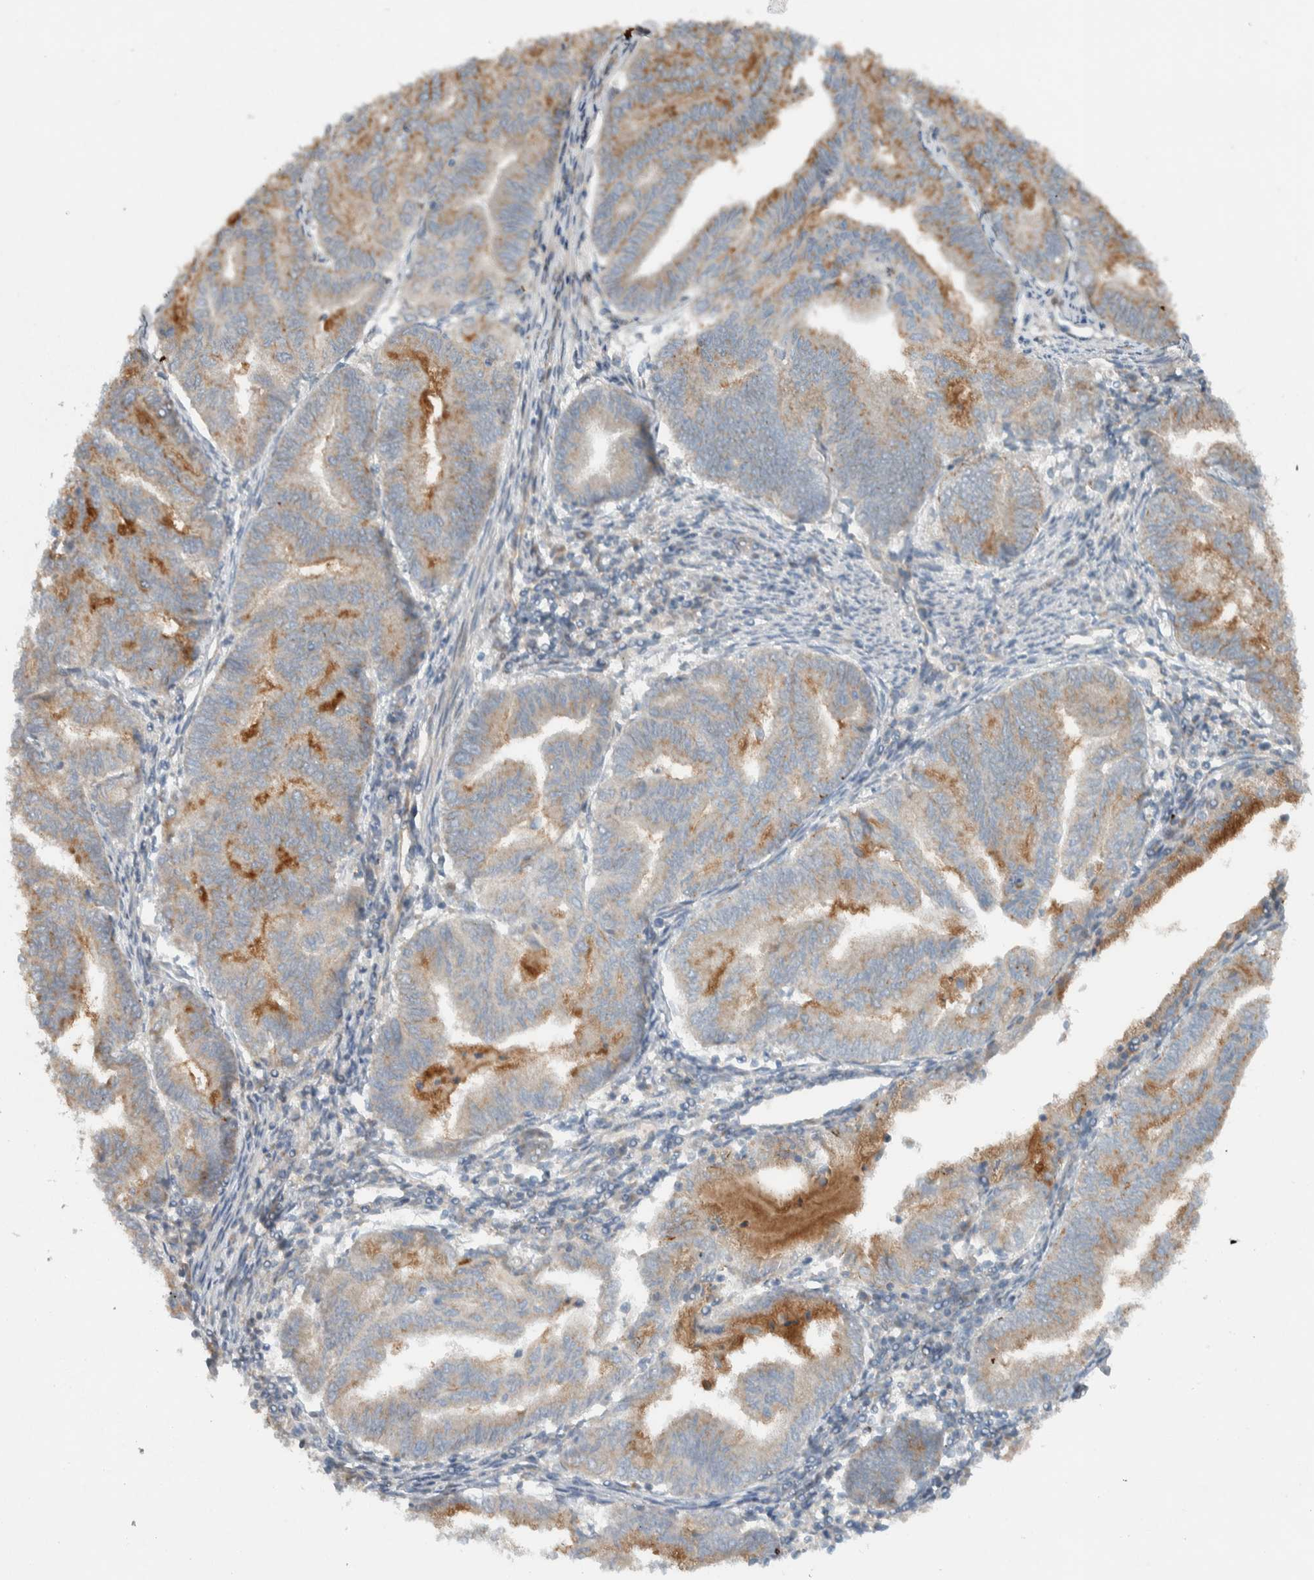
{"staining": {"intensity": "weak", "quantity": "<25%", "location": "cytoplasmic/membranous"}, "tissue": "endometrial cancer", "cell_type": "Tumor cells", "image_type": "cancer", "snomed": [{"axis": "morphology", "description": "Adenocarcinoma, NOS"}, {"axis": "topography", "description": "Endometrium"}], "caption": "Tumor cells are negative for brown protein staining in endometrial adenocarcinoma.", "gene": "KLHL6", "patient": {"sex": "female", "age": 79}}